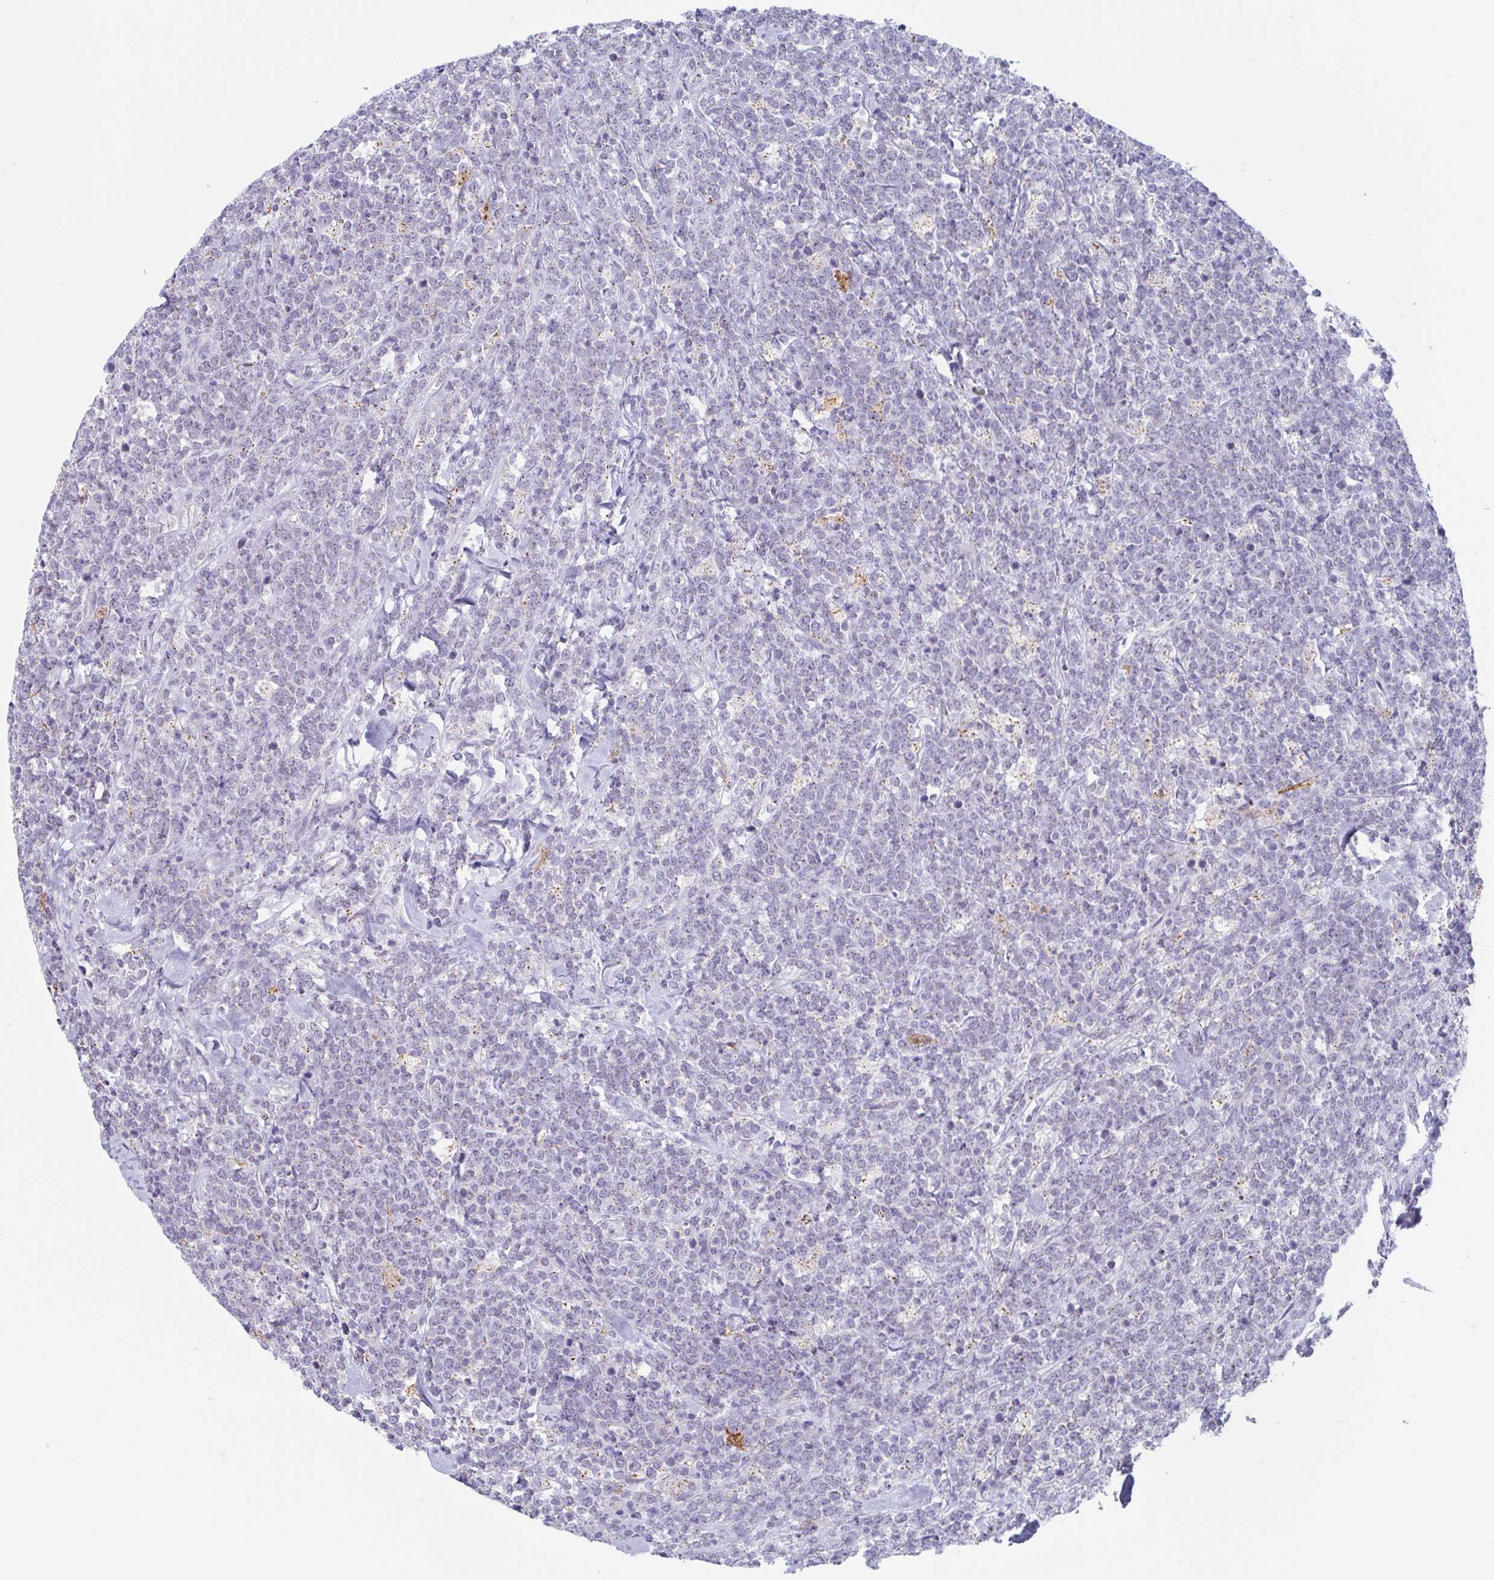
{"staining": {"intensity": "negative", "quantity": "none", "location": "none"}, "tissue": "lymphoma", "cell_type": "Tumor cells", "image_type": "cancer", "snomed": [{"axis": "morphology", "description": "Malignant lymphoma, non-Hodgkin's type, High grade"}, {"axis": "topography", "description": "Small intestine"}, {"axis": "topography", "description": "Colon"}], "caption": "DAB (3,3'-diaminobenzidine) immunohistochemical staining of high-grade malignant lymphoma, non-Hodgkin's type reveals no significant staining in tumor cells.", "gene": "CHMP5", "patient": {"sex": "male", "age": 8}}